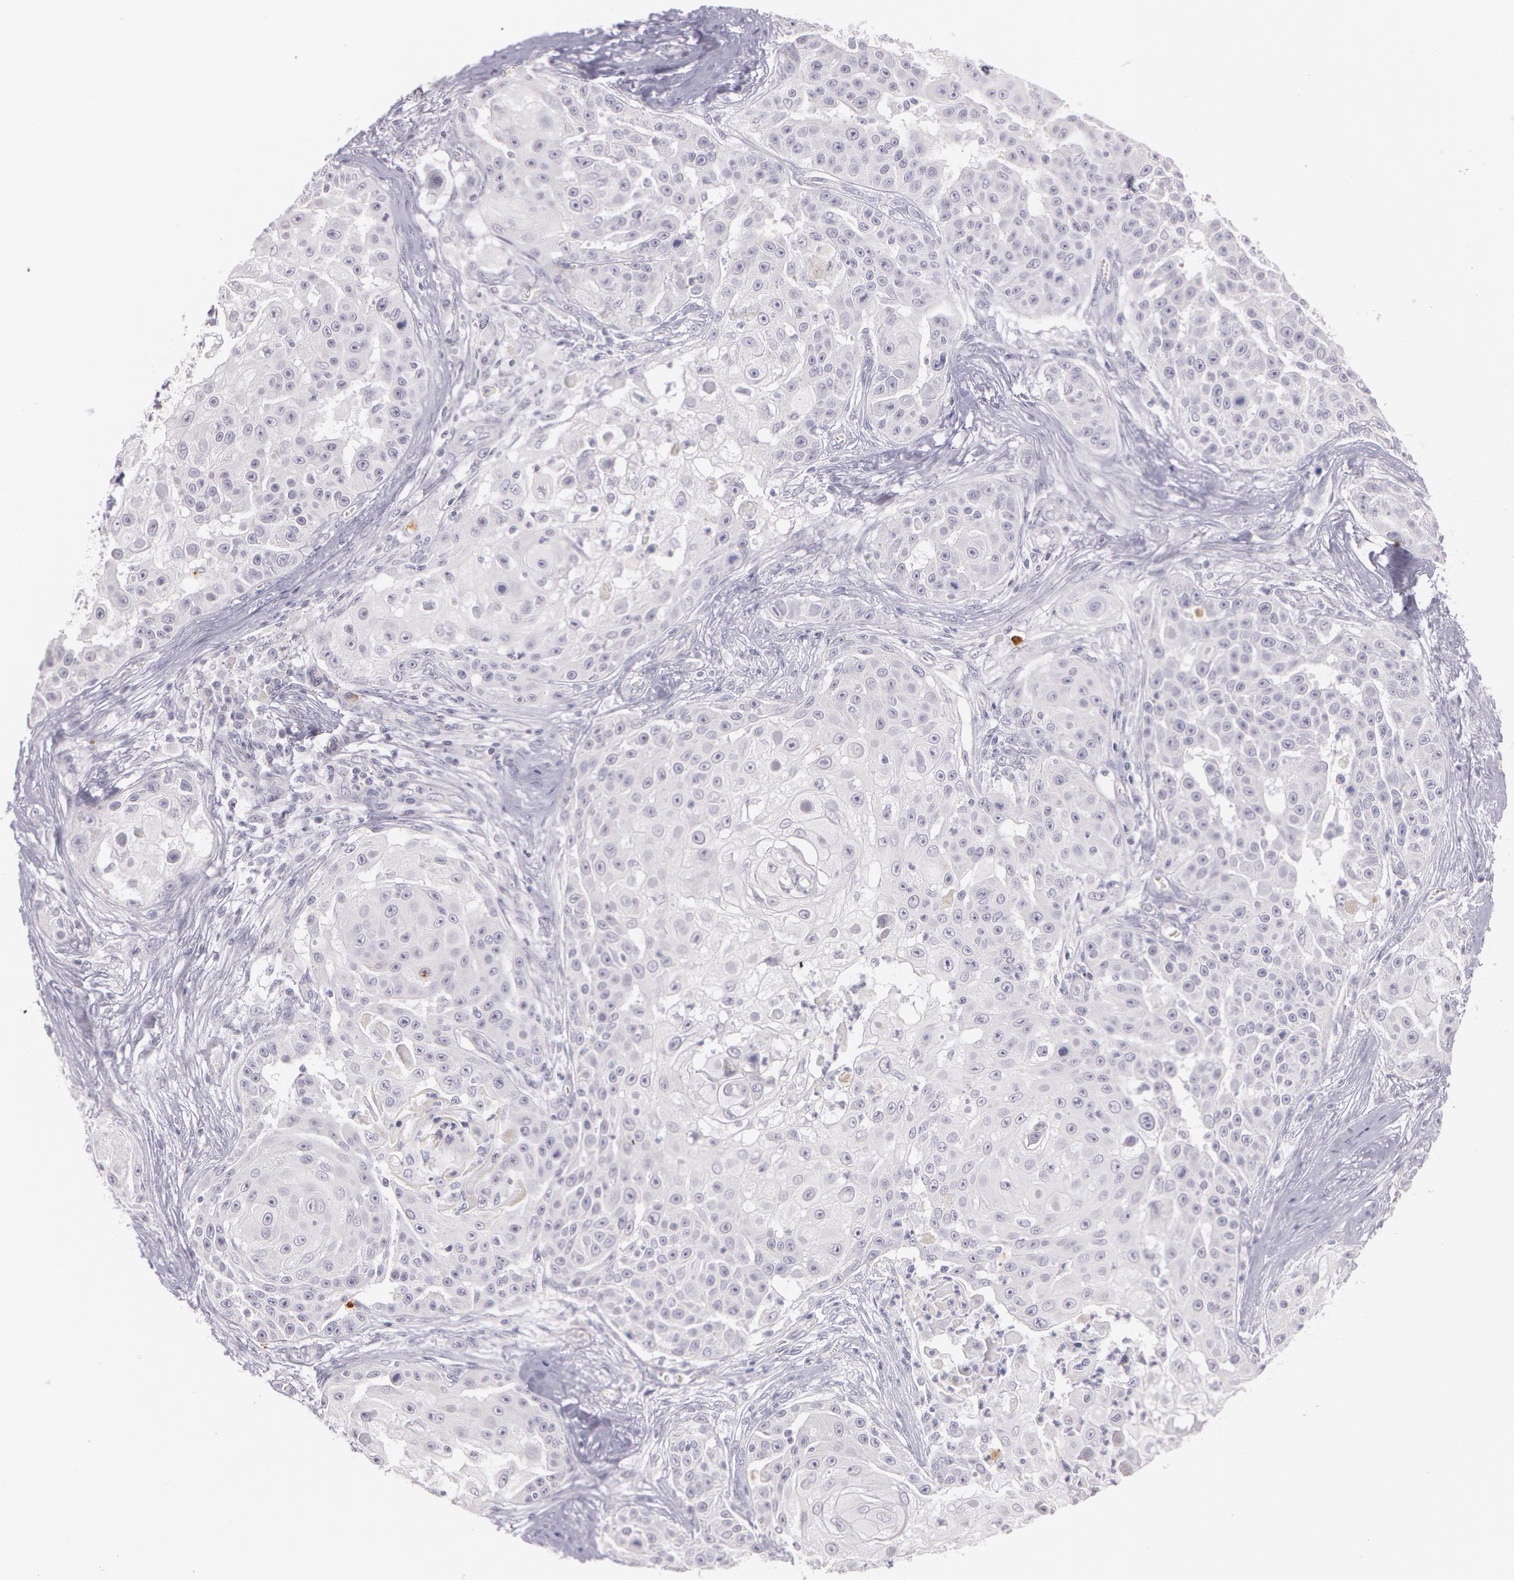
{"staining": {"intensity": "negative", "quantity": "none", "location": "none"}, "tissue": "skin cancer", "cell_type": "Tumor cells", "image_type": "cancer", "snomed": [{"axis": "morphology", "description": "Squamous cell carcinoma, NOS"}, {"axis": "topography", "description": "Skin"}], "caption": "Immunohistochemistry micrograph of human squamous cell carcinoma (skin) stained for a protein (brown), which exhibits no staining in tumor cells. The staining is performed using DAB (3,3'-diaminobenzidine) brown chromogen with nuclei counter-stained in using hematoxylin.", "gene": "LBP", "patient": {"sex": "female", "age": 57}}